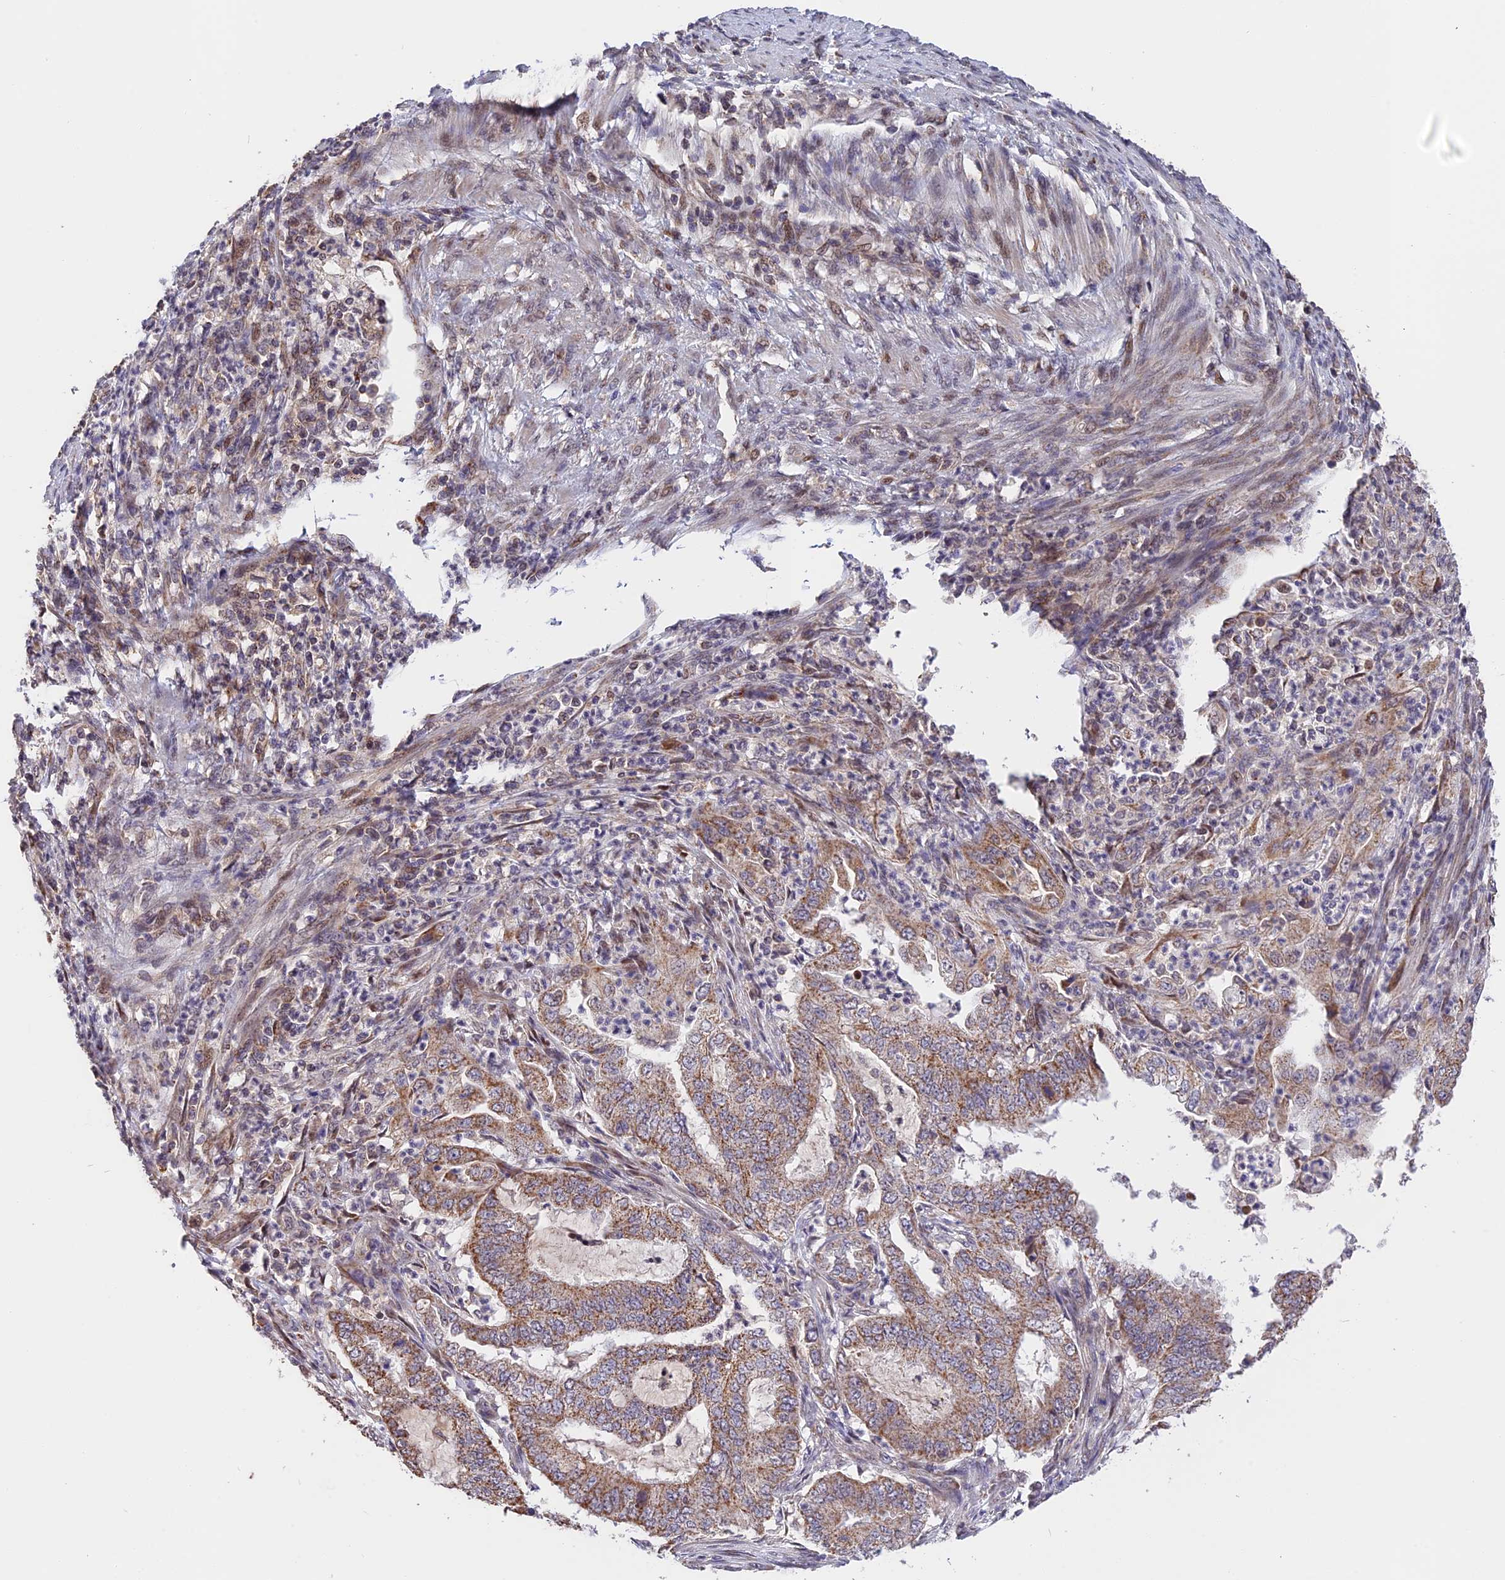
{"staining": {"intensity": "moderate", "quantity": ">75%", "location": "cytoplasmic/membranous"}, "tissue": "endometrial cancer", "cell_type": "Tumor cells", "image_type": "cancer", "snomed": [{"axis": "morphology", "description": "Adenocarcinoma, NOS"}, {"axis": "topography", "description": "Endometrium"}], "caption": "Immunohistochemical staining of human endometrial adenocarcinoma exhibits medium levels of moderate cytoplasmic/membranous staining in about >75% of tumor cells.", "gene": "RERGL", "patient": {"sex": "female", "age": 51}}